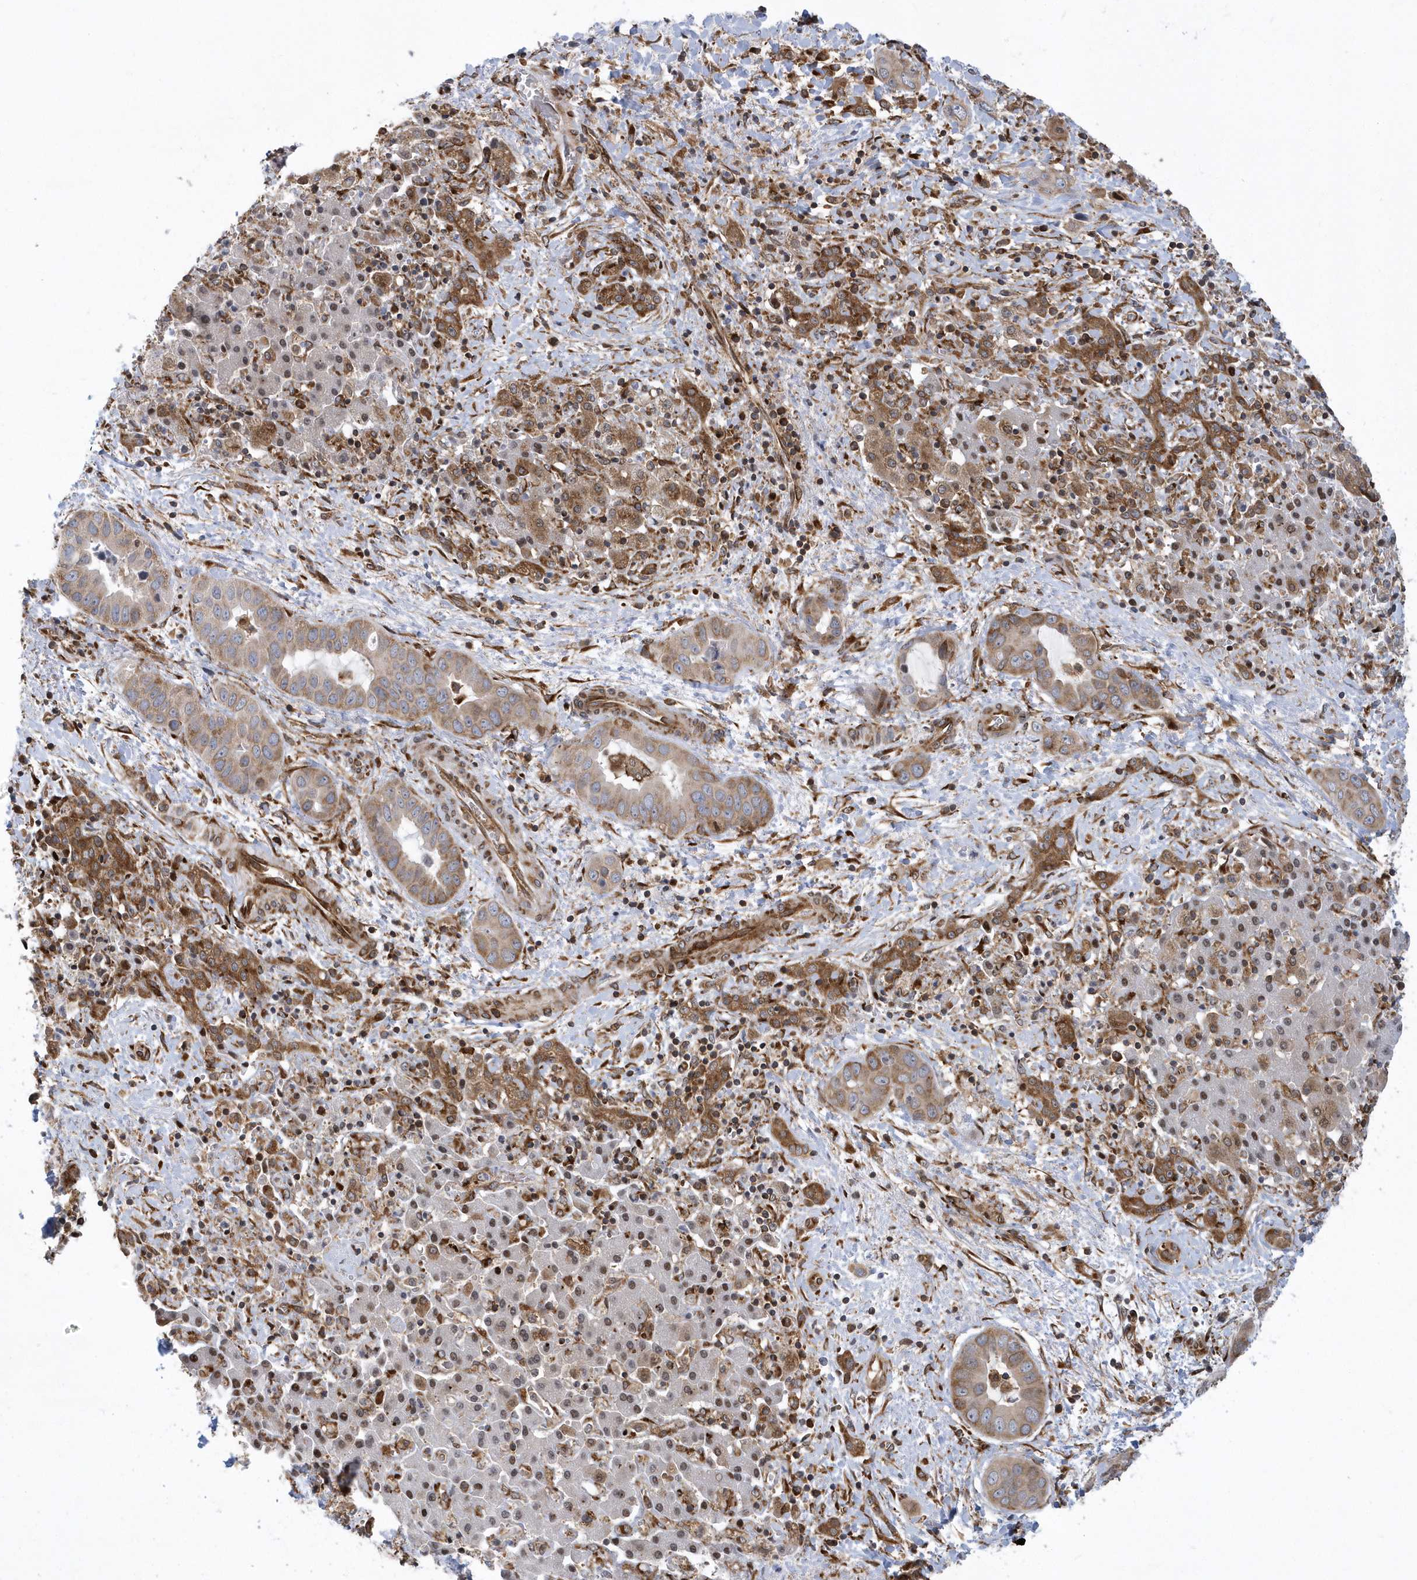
{"staining": {"intensity": "moderate", "quantity": "25%-75%", "location": "cytoplasmic/membranous"}, "tissue": "liver cancer", "cell_type": "Tumor cells", "image_type": "cancer", "snomed": [{"axis": "morphology", "description": "Cholangiocarcinoma"}, {"axis": "topography", "description": "Liver"}], "caption": "Brown immunohistochemical staining in liver cancer (cholangiocarcinoma) demonstrates moderate cytoplasmic/membranous staining in about 25%-75% of tumor cells. The protein of interest is stained brown, and the nuclei are stained in blue (DAB IHC with brightfield microscopy, high magnification).", "gene": "PHF1", "patient": {"sex": "female", "age": 52}}